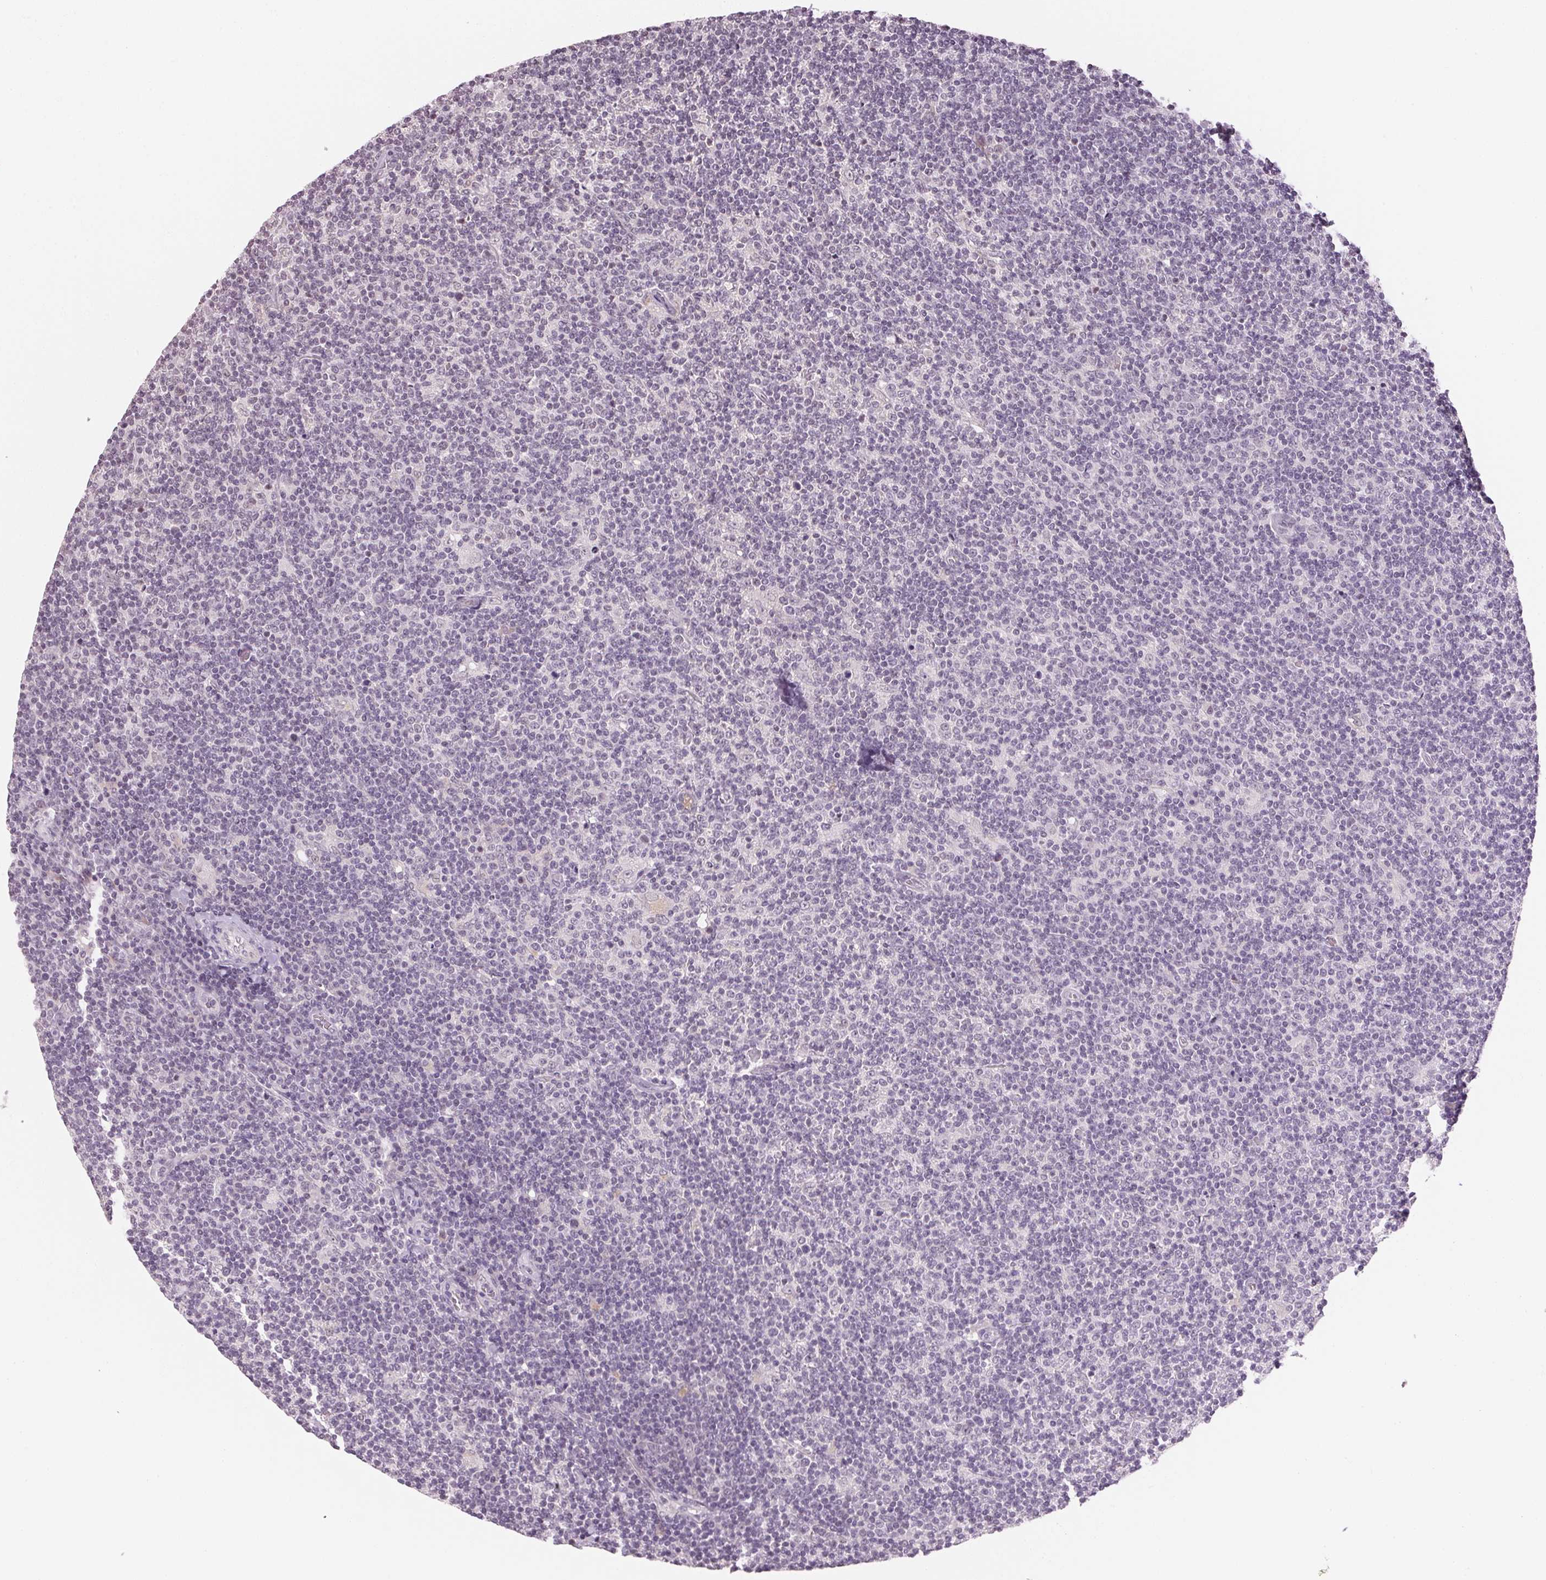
{"staining": {"intensity": "negative", "quantity": "none", "location": "none"}, "tissue": "lymphoma", "cell_type": "Tumor cells", "image_type": "cancer", "snomed": [{"axis": "morphology", "description": "Hodgkin's disease, NOS"}, {"axis": "topography", "description": "Lymph node"}], "caption": "Immunohistochemistry (IHC) micrograph of neoplastic tissue: Hodgkin's disease stained with DAB reveals no significant protein positivity in tumor cells.", "gene": "FNDC4", "patient": {"sex": "male", "age": 40}}